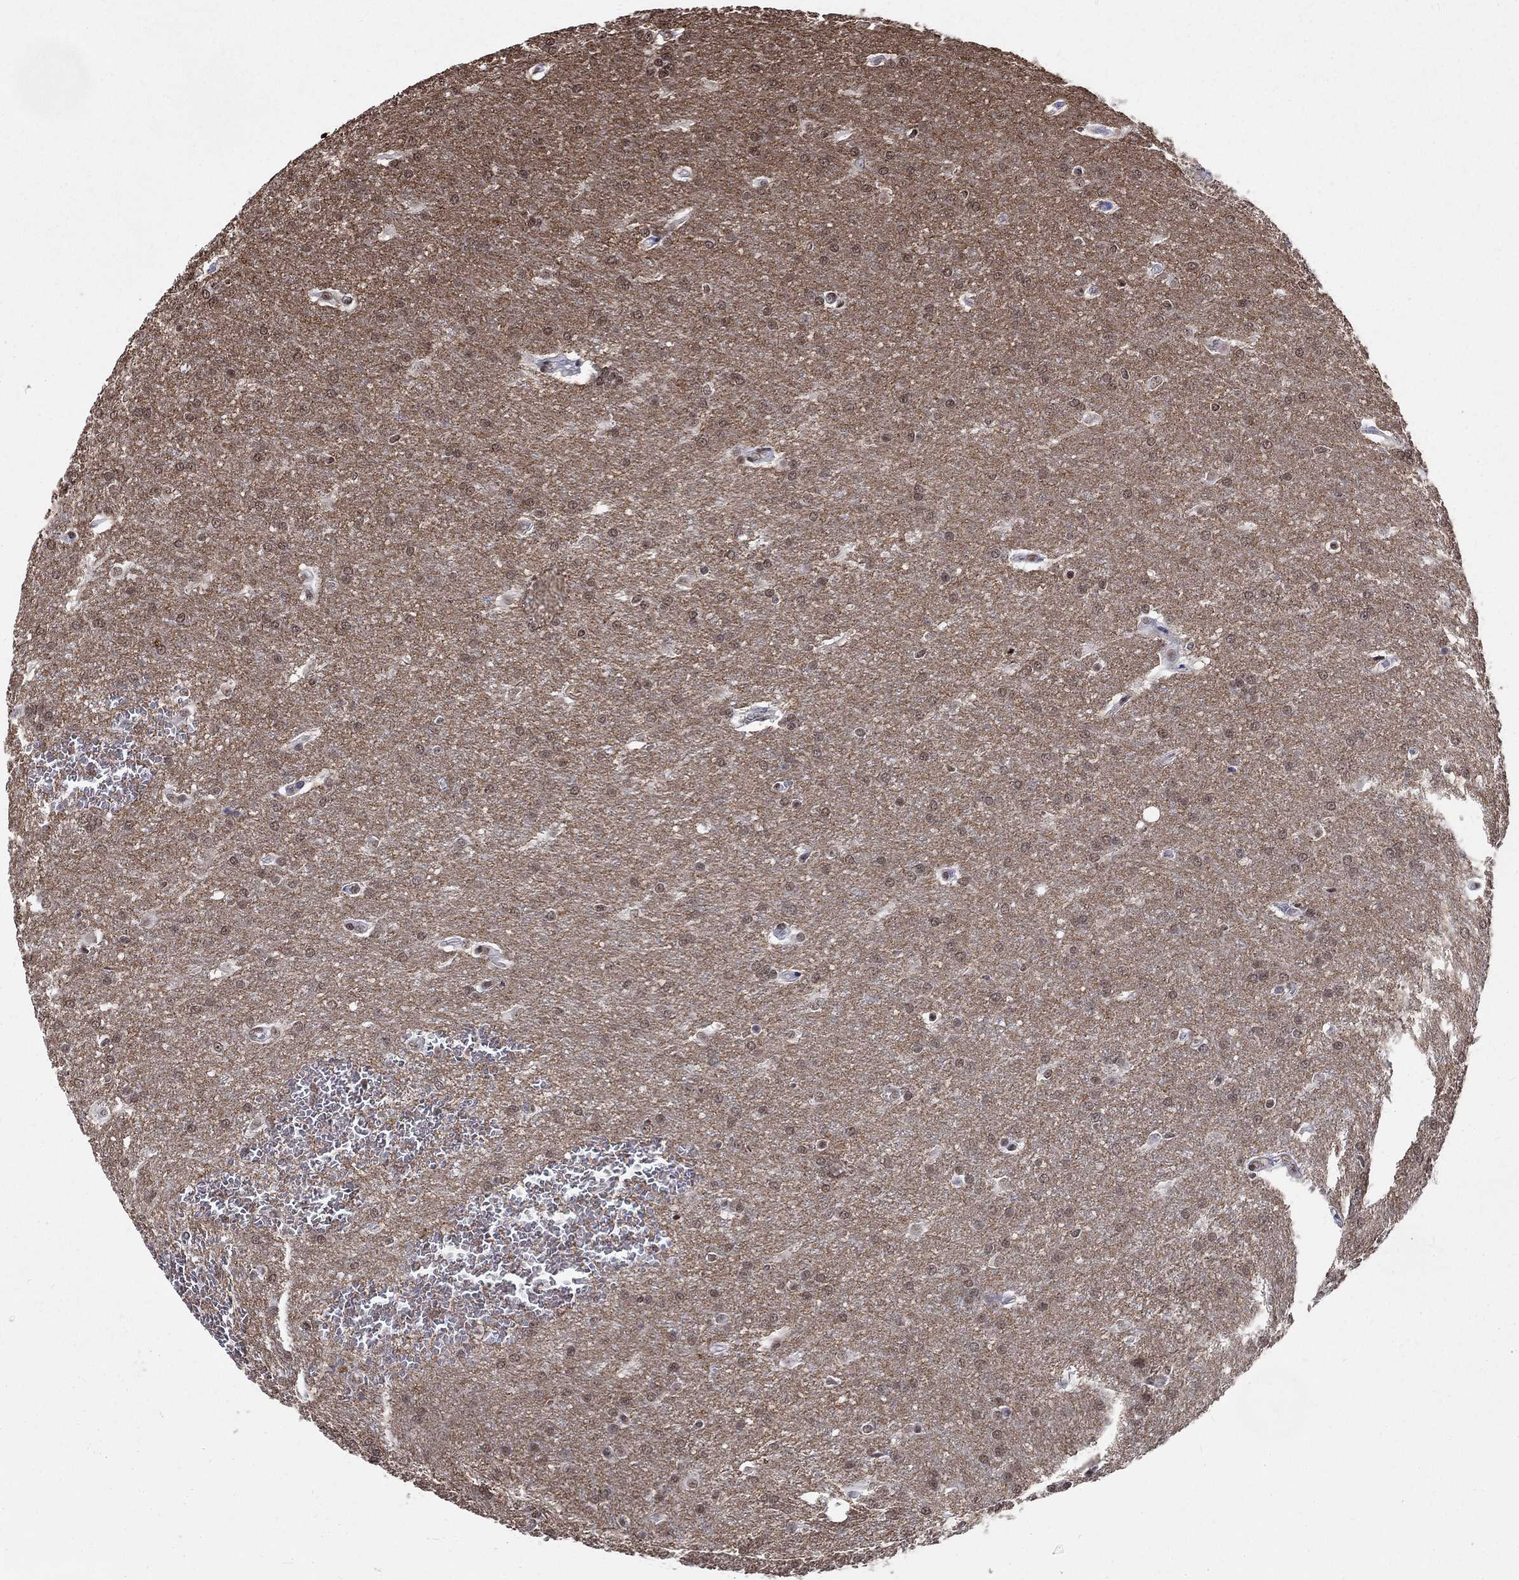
{"staining": {"intensity": "weak", "quantity": "25%-75%", "location": "nuclear"}, "tissue": "glioma", "cell_type": "Tumor cells", "image_type": "cancer", "snomed": [{"axis": "morphology", "description": "Glioma, malignant, Low grade"}, {"axis": "topography", "description": "Brain"}], "caption": "Protein expression analysis of human malignant glioma (low-grade) reveals weak nuclear staining in approximately 25%-75% of tumor cells.", "gene": "FBXO16", "patient": {"sex": "female", "age": 32}}